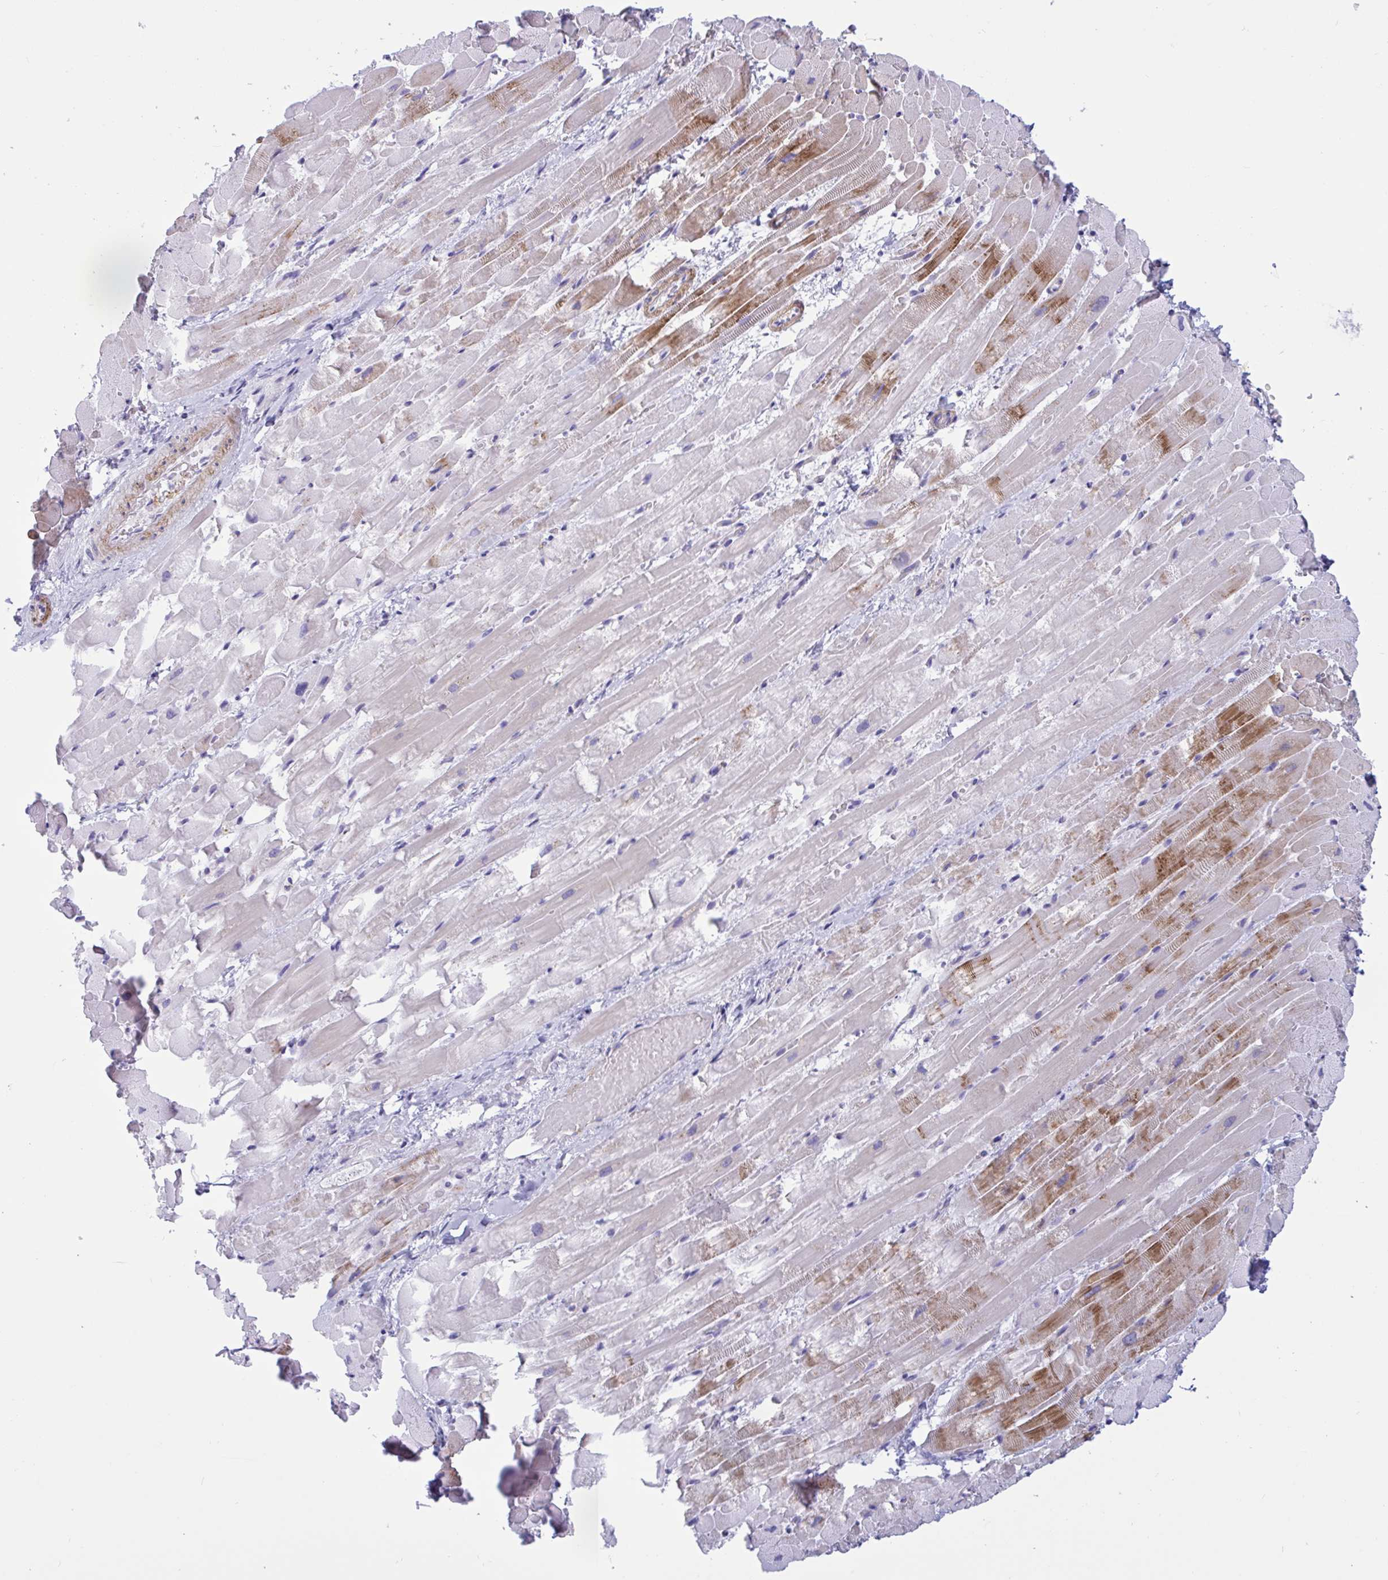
{"staining": {"intensity": "strong", "quantity": "25%-75%", "location": "cytoplasmic/membranous"}, "tissue": "heart muscle", "cell_type": "Cardiomyocytes", "image_type": "normal", "snomed": [{"axis": "morphology", "description": "Normal tissue, NOS"}, {"axis": "topography", "description": "Heart"}], "caption": "A high amount of strong cytoplasmic/membranous positivity is appreciated in about 25%-75% of cardiomyocytes in benign heart muscle. (DAB (3,3'-diaminobenzidine) IHC, brown staining for protein, blue staining for nuclei).", "gene": "OXLD1", "patient": {"sex": "male", "age": 37}}